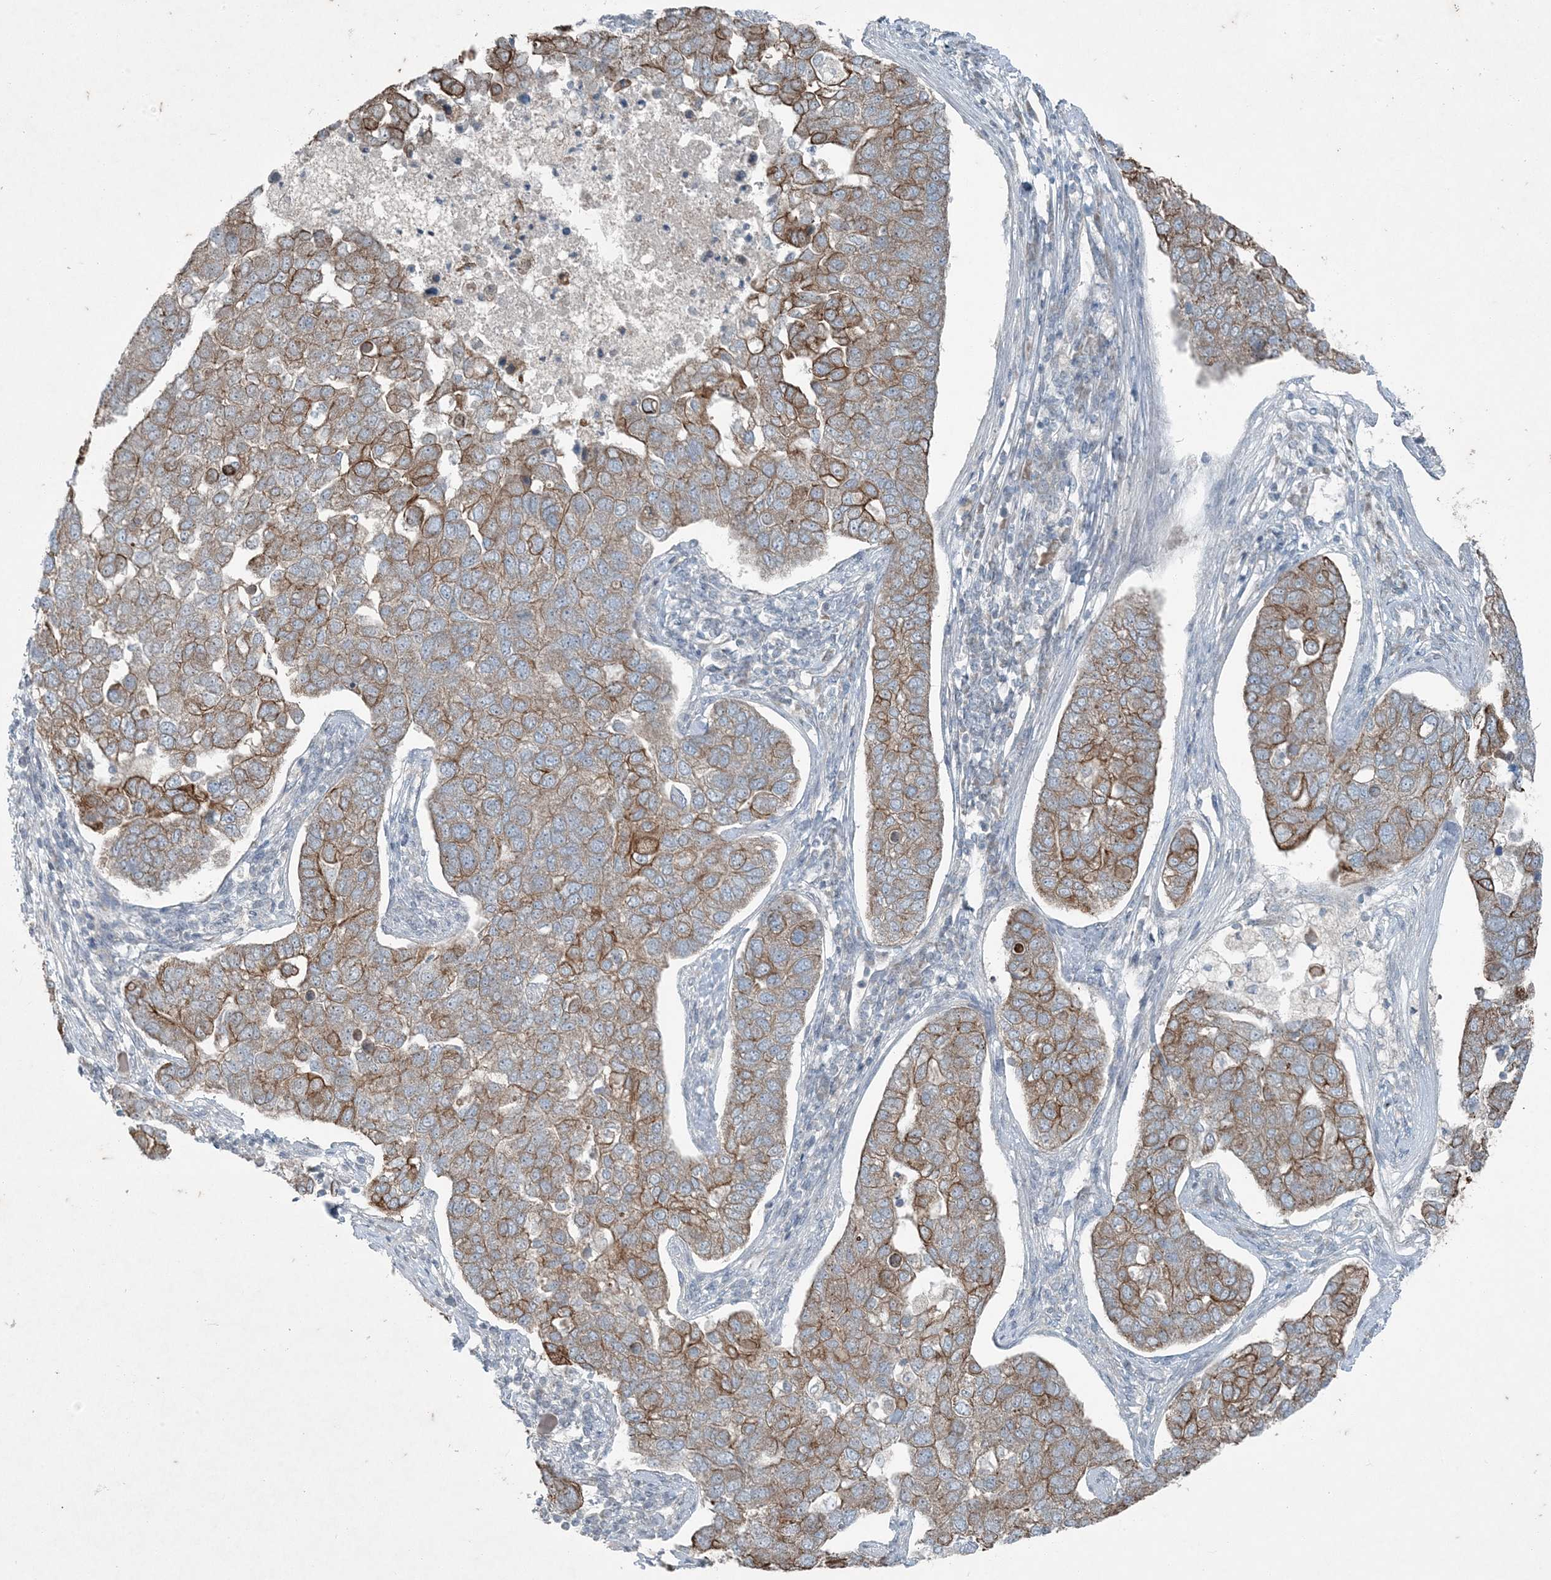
{"staining": {"intensity": "weak", "quantity": ">75%", "location": "cytoplasmic/membranous"}, "tissue": "pancreatic cancer", "cell_type": "Tumor cells", "image_type": "cancer", "snomed": [{"axis": "morphology", "description": "Adenocarcinoma, NOS"}, {"axis": "topography", "description": "Pancreas"}], "caption": "Immunohistochemistry staining of pancreatic cancer, which exhibits low levels of weak cytoplasmic/membranous expression in about >75% of tumor cells indicating weak cytoplasmic/membranous protein staining. The staining was performed using DAB (3,3'-diaminobenzidine) (brown) for protein detection and nuclei were counterstained in hematoxylin (blue).", "gene": "PC", "patient": {"sex": "female", "age": 61}}